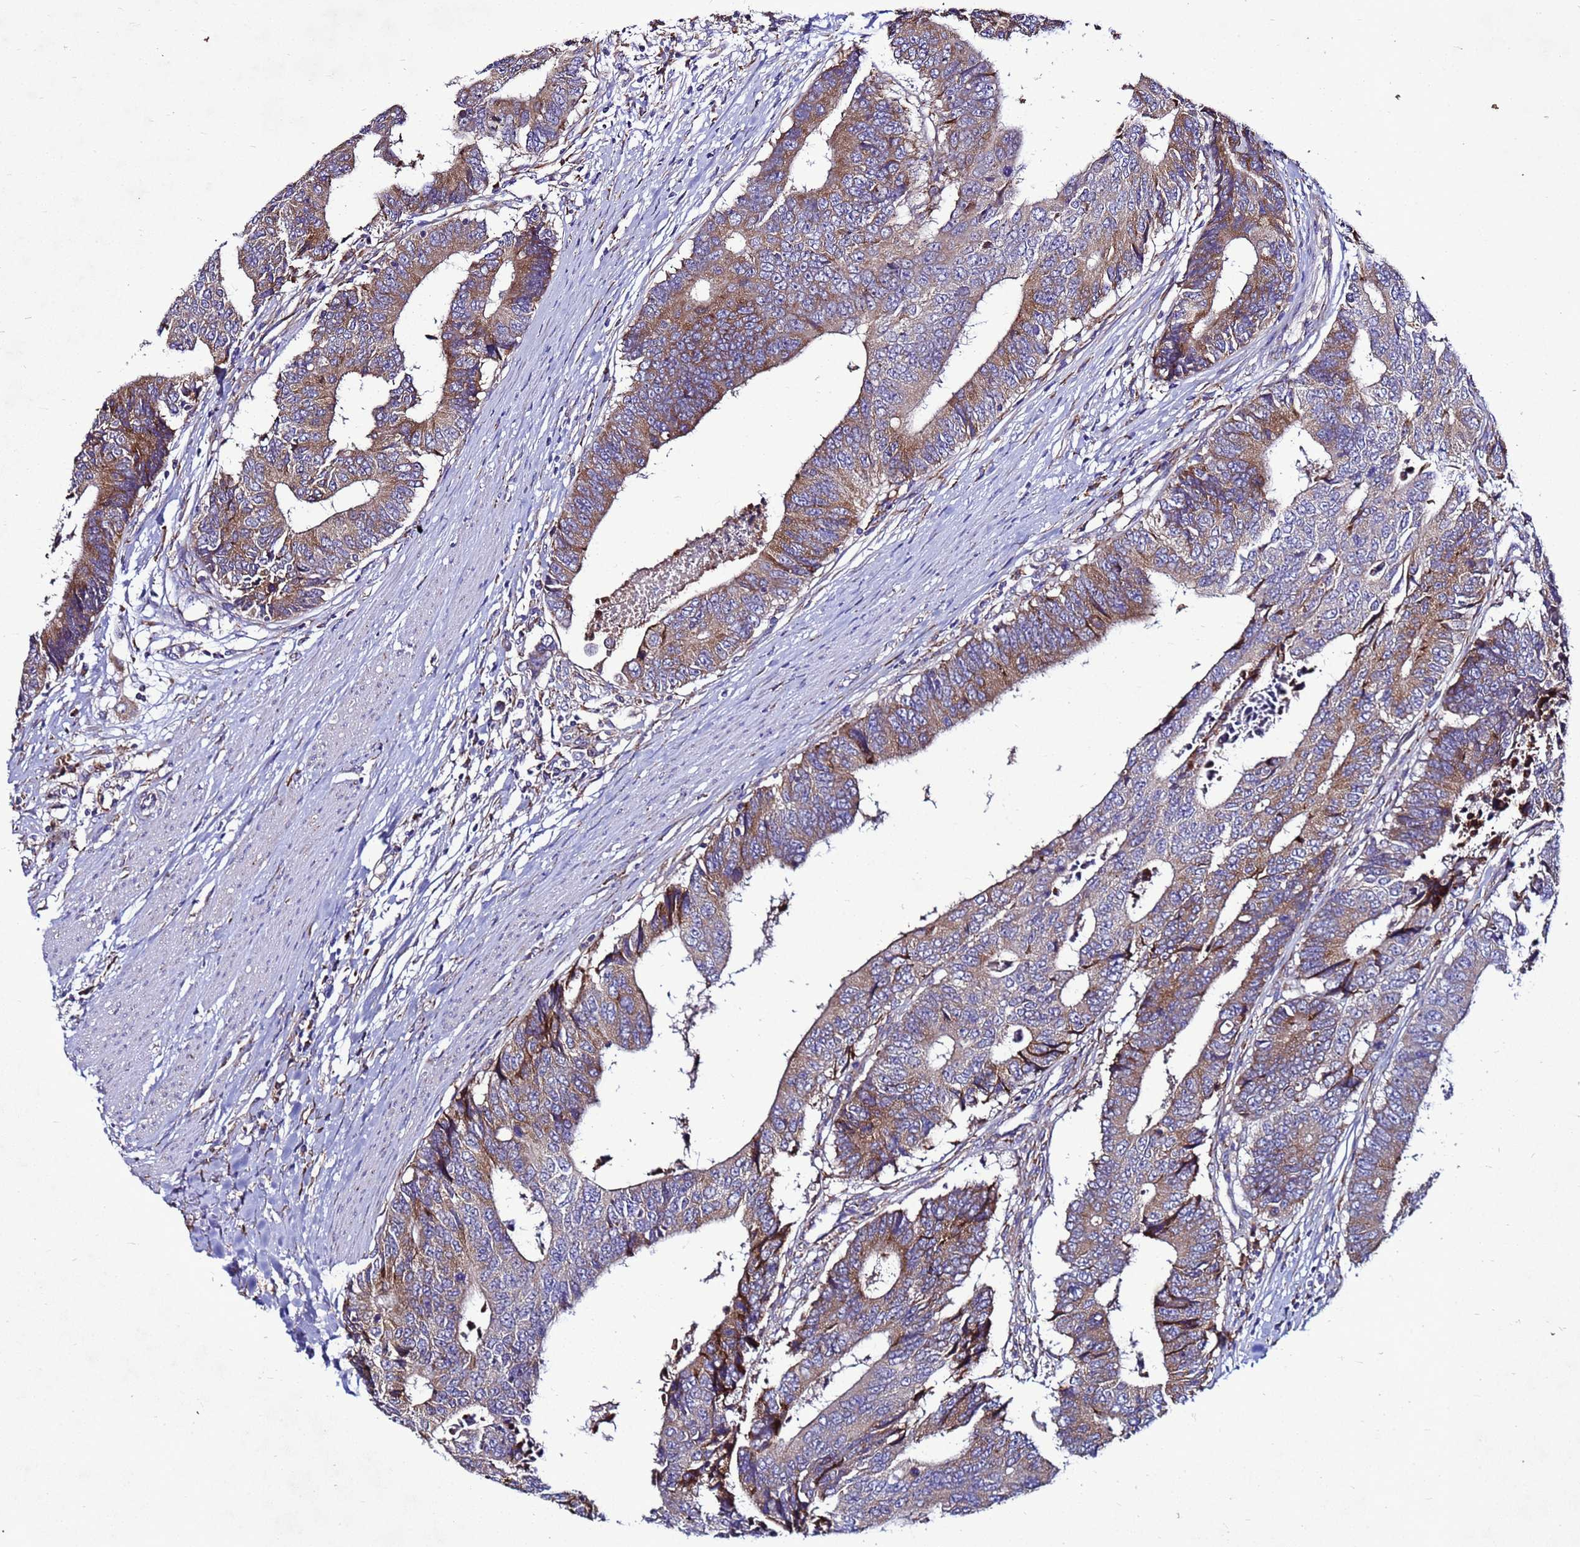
{"staining": {"intensity": "moderate", "quantity": "25%-75%", "location": "cytoplasmic/membranous"}, "tissue": "colorectal cancer", "cell_type": "Tumor cells", "image_type": "cancer", "snomed": [{"axis": "morphology", "description": "Adenocarcinoma, NOS"}, {"axis": "topography", "description": "Rectum"}], "caption": "Immunohistochemistry (IHC) (DAB) staining of adenocarcinoma (colorectal) reveals moderate cytoplasmic/membranous protein positivity in about 25%-75% of tumor cells.", "gene": "ANTKMT", "patient": {"sex": "male", "age": 84}}